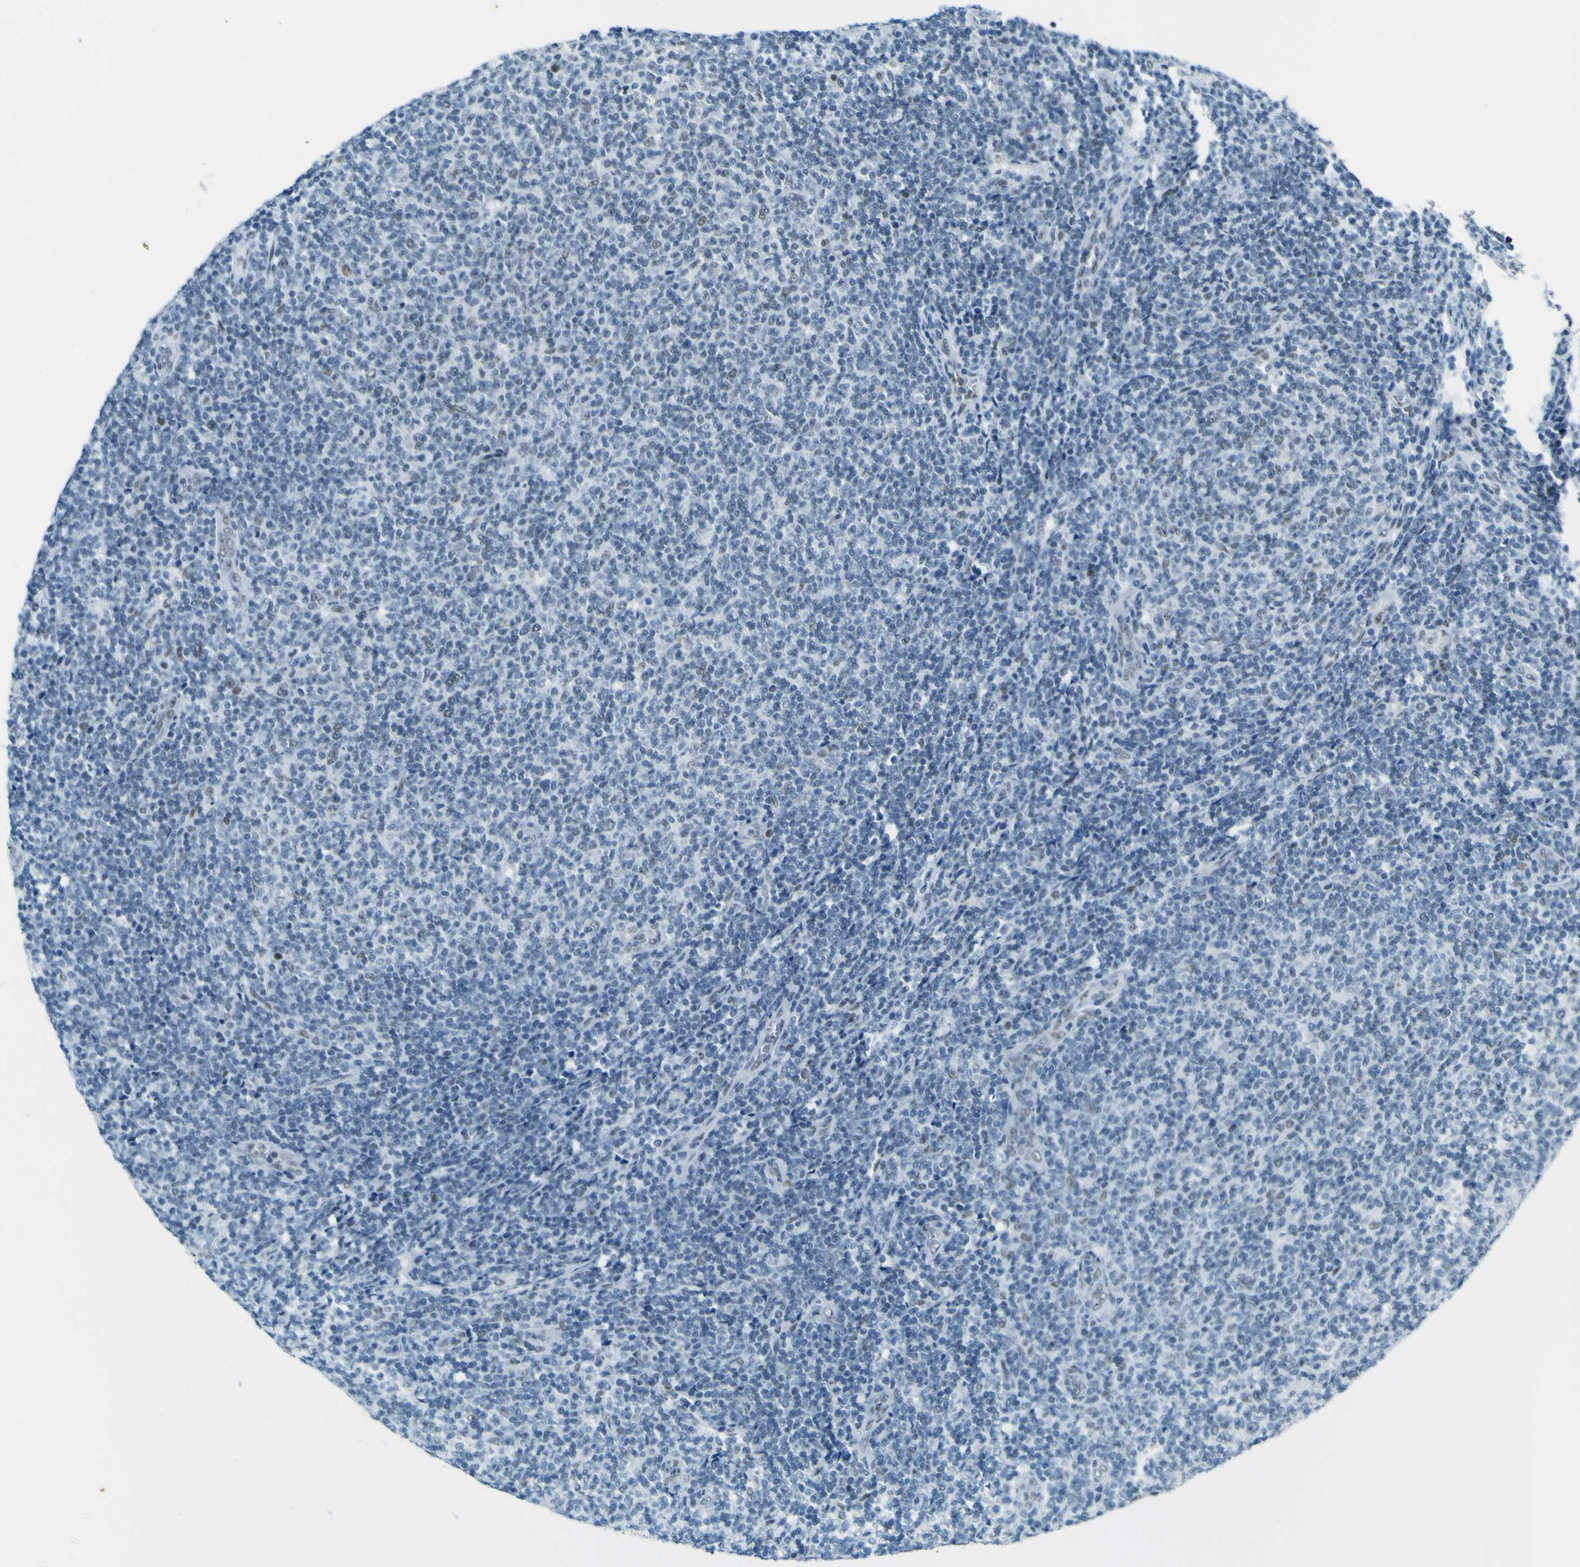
{"staining": {"intensity": "negative", "quantity": "none", "location": "none"}, "tissue": "lymphoma", "cell_type": "Tumor cells", "image_type": "cancer", "snomed": [{"axis": "morphology", "description": "Malignant lymphoma, non-Hodgkin's type, Low grade"}, {"axis": "topography", "description": "Lymph node"}], "caption": "This is an immunohistochemistry (IHC) image of malignant lymphoma, non-Hodgkin's type (low-grade). There is no expression in tumor cells.", "gene": "CEBPG", "patient": {"sex": "male", "age": 66}}